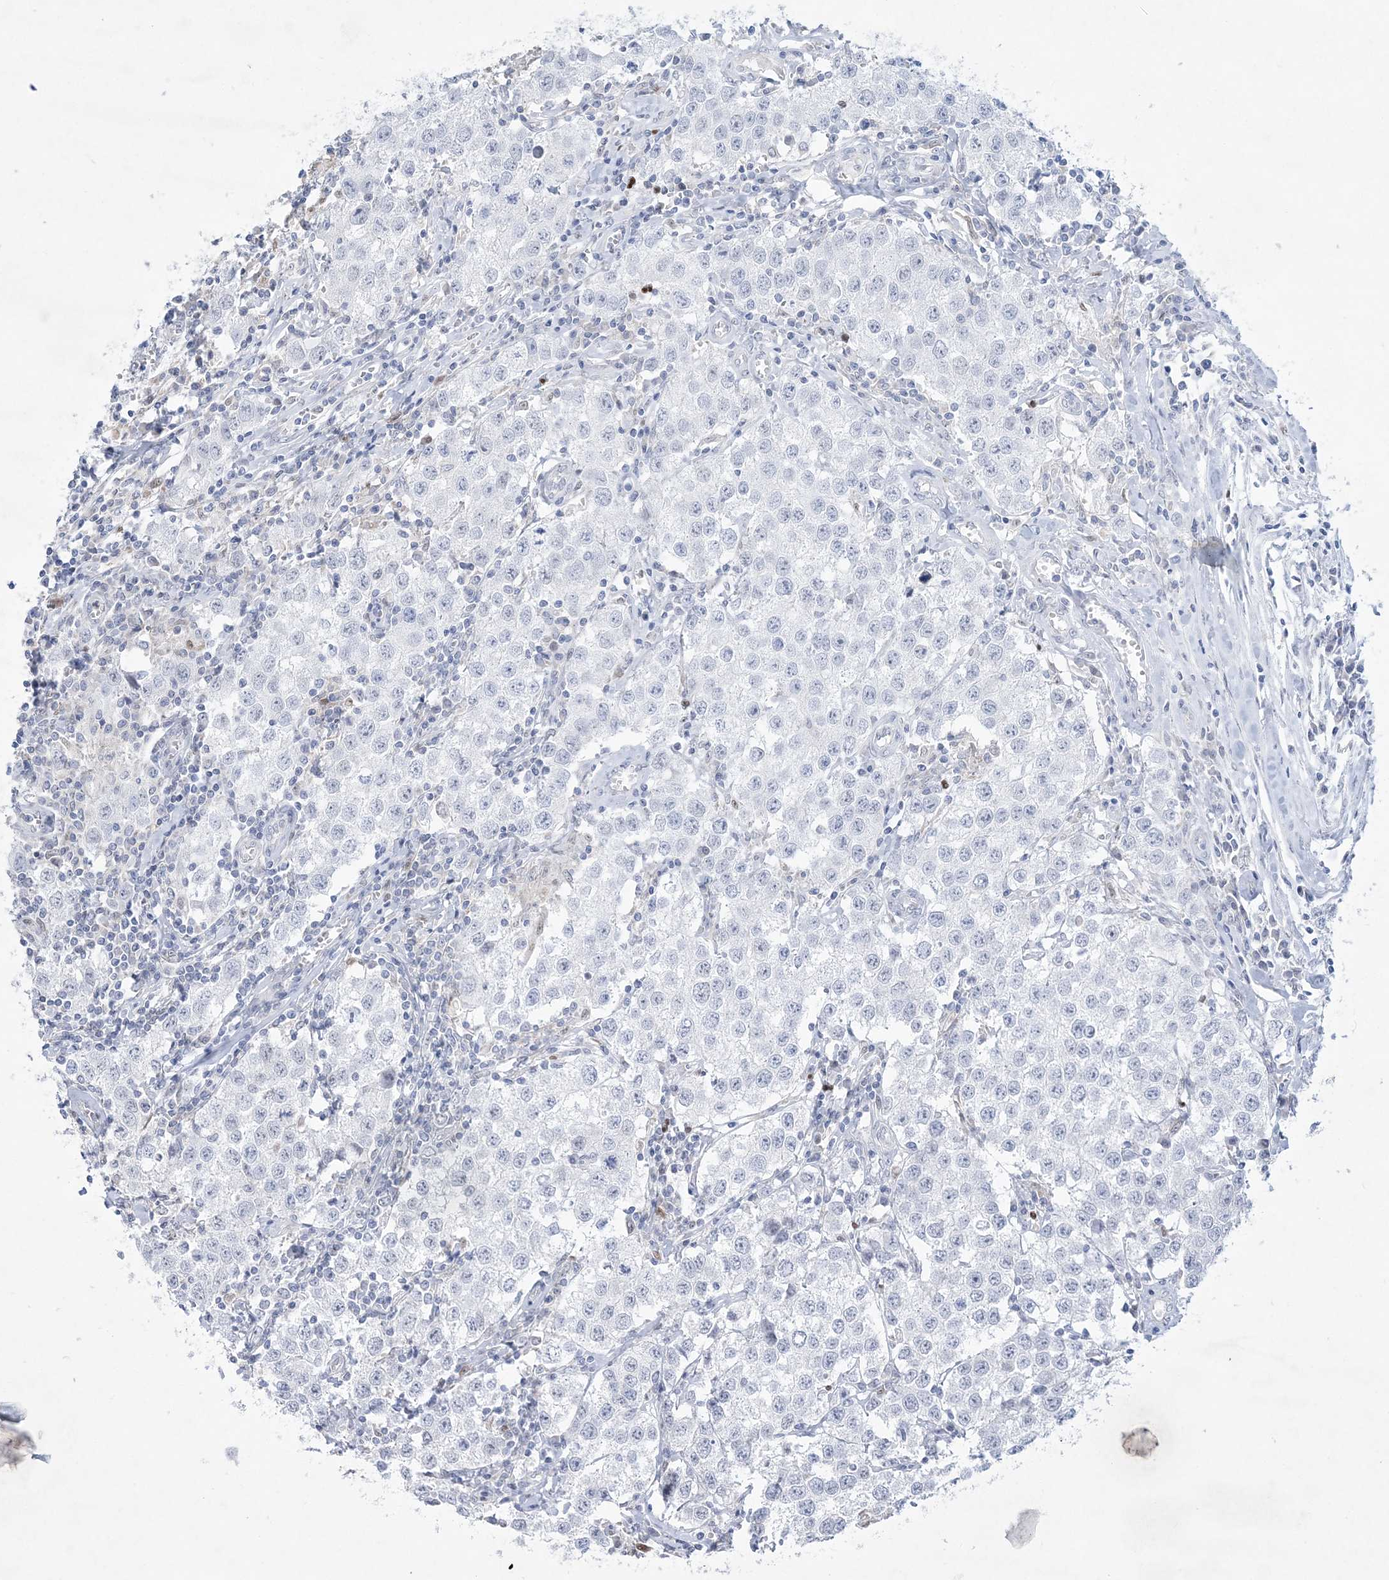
{"staining": {"intensity": "negative", "quantity": "none", "location": "none"}, "tissue": "testis cancer", "cell_type": "Tumor cells", "image_type": "cancer", "snomed": [{"axis": "morphology", "description": "Seminoma, NOS"}, {"axis": "morphology", "description": "Carcinoma, Embryonal, NOS"}, {"axis": "topography", "description": "Testis"}], "caption": "Immunohistochemistry image of testis seminoma stained for a protein (brown), which exhibits no staining in tumor cells. (DAB (3,3'-diaminobenzidine) immunohistochemistry (IHC) visualized using brightfield microscopy, high magnification).", "gene": "WDR27", "patient": {"sex": "male", "age": 43}}